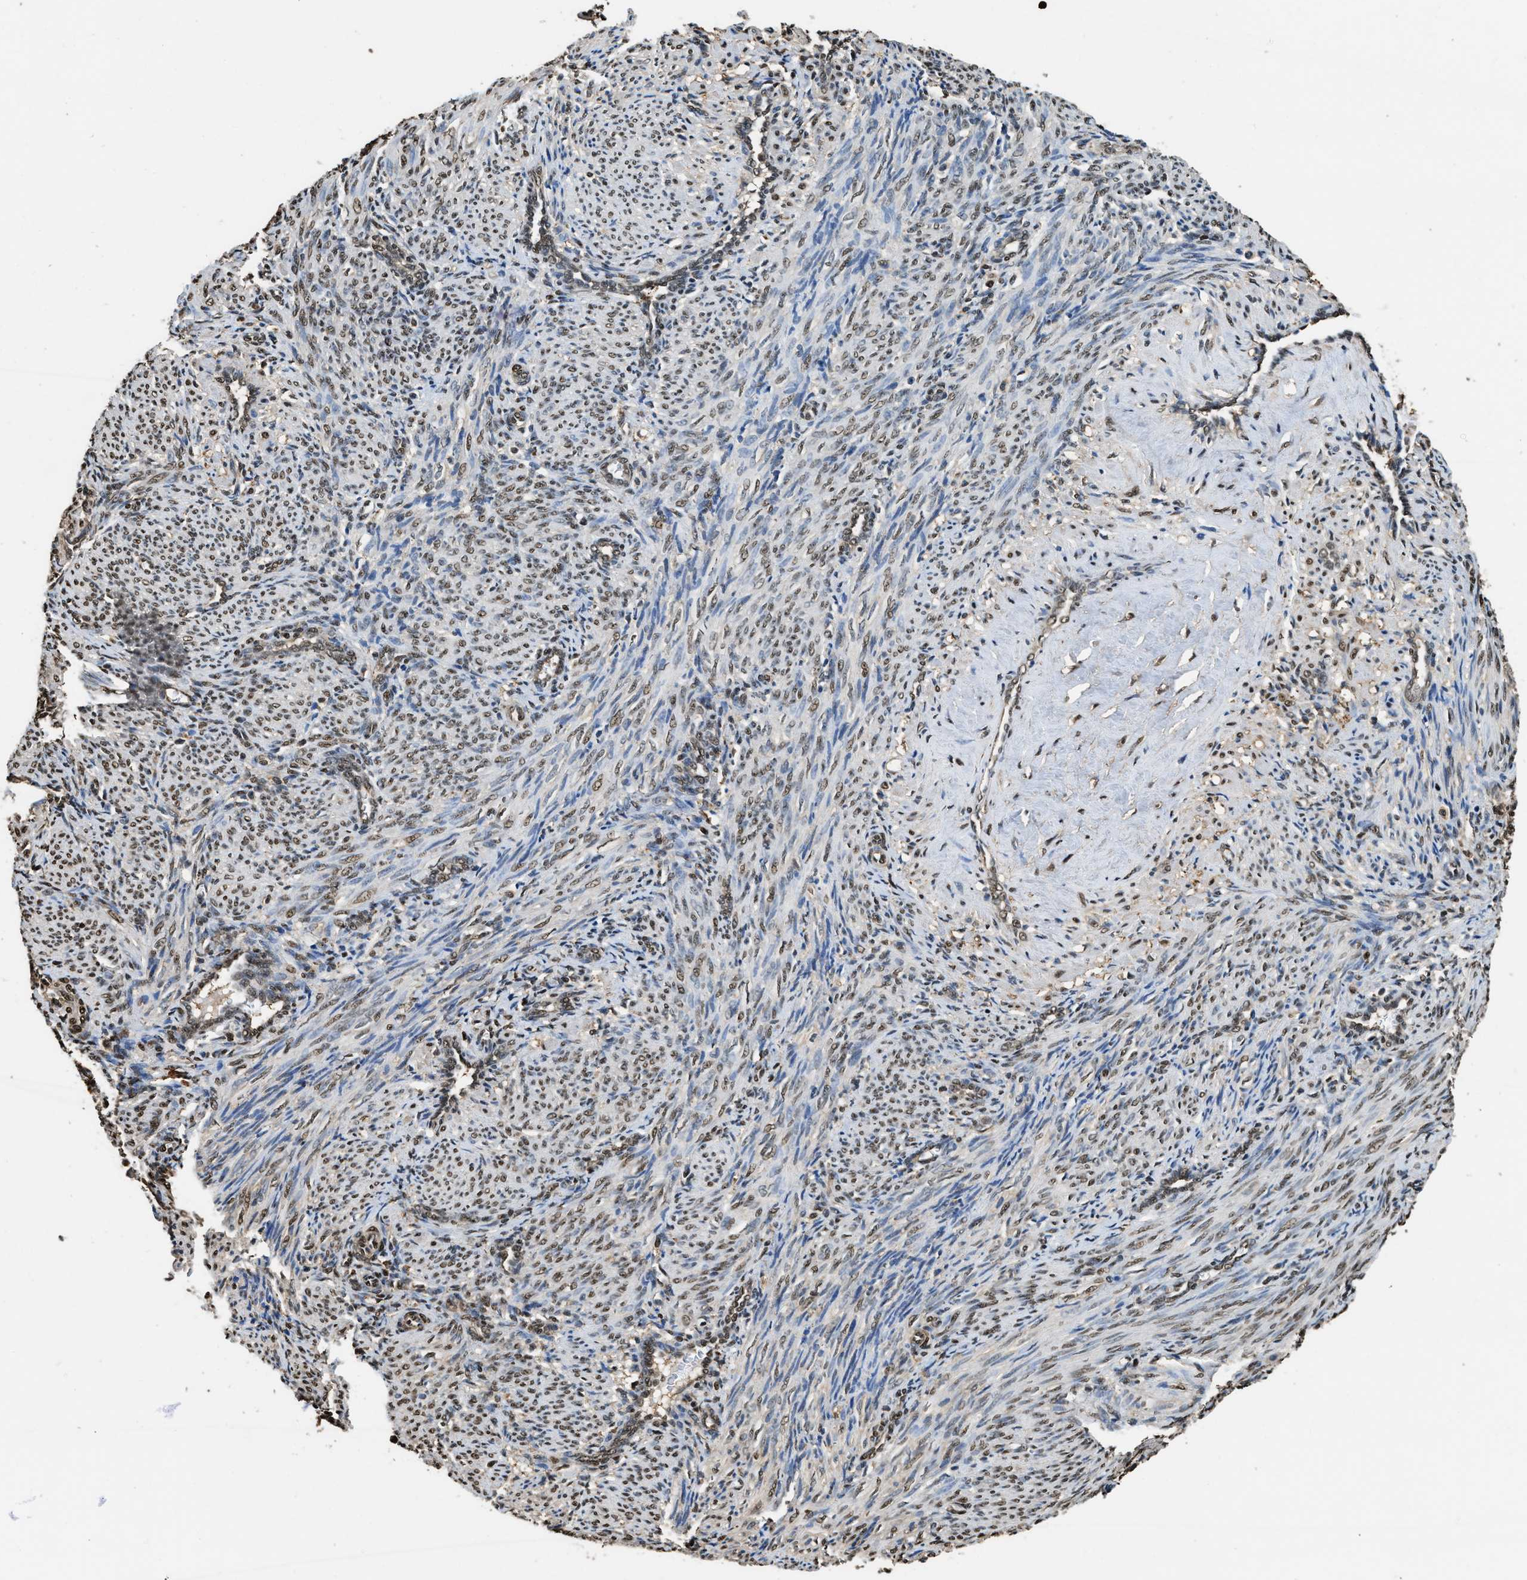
{"staining": {"intensity": "moderate", "quantity": ">75%", "location": "nuclear"}, "tissue": "smooth muscle", "cell_type": "Smooth muscle cells", "image_type": "normal", "snomed": [{"axis": "morphology", "description": "Normal tissue, NOS"}, {"axis": "topography", "description": "Endometrium"}], "caption": "This is a photomicrograph of immunohistochemistry staining of normal smooth muscle, which shows moderate staining in the nuclear of smooth muscle cells.", "gene": "GAPDH", "patient": {"sex": "female", "age": 33}}